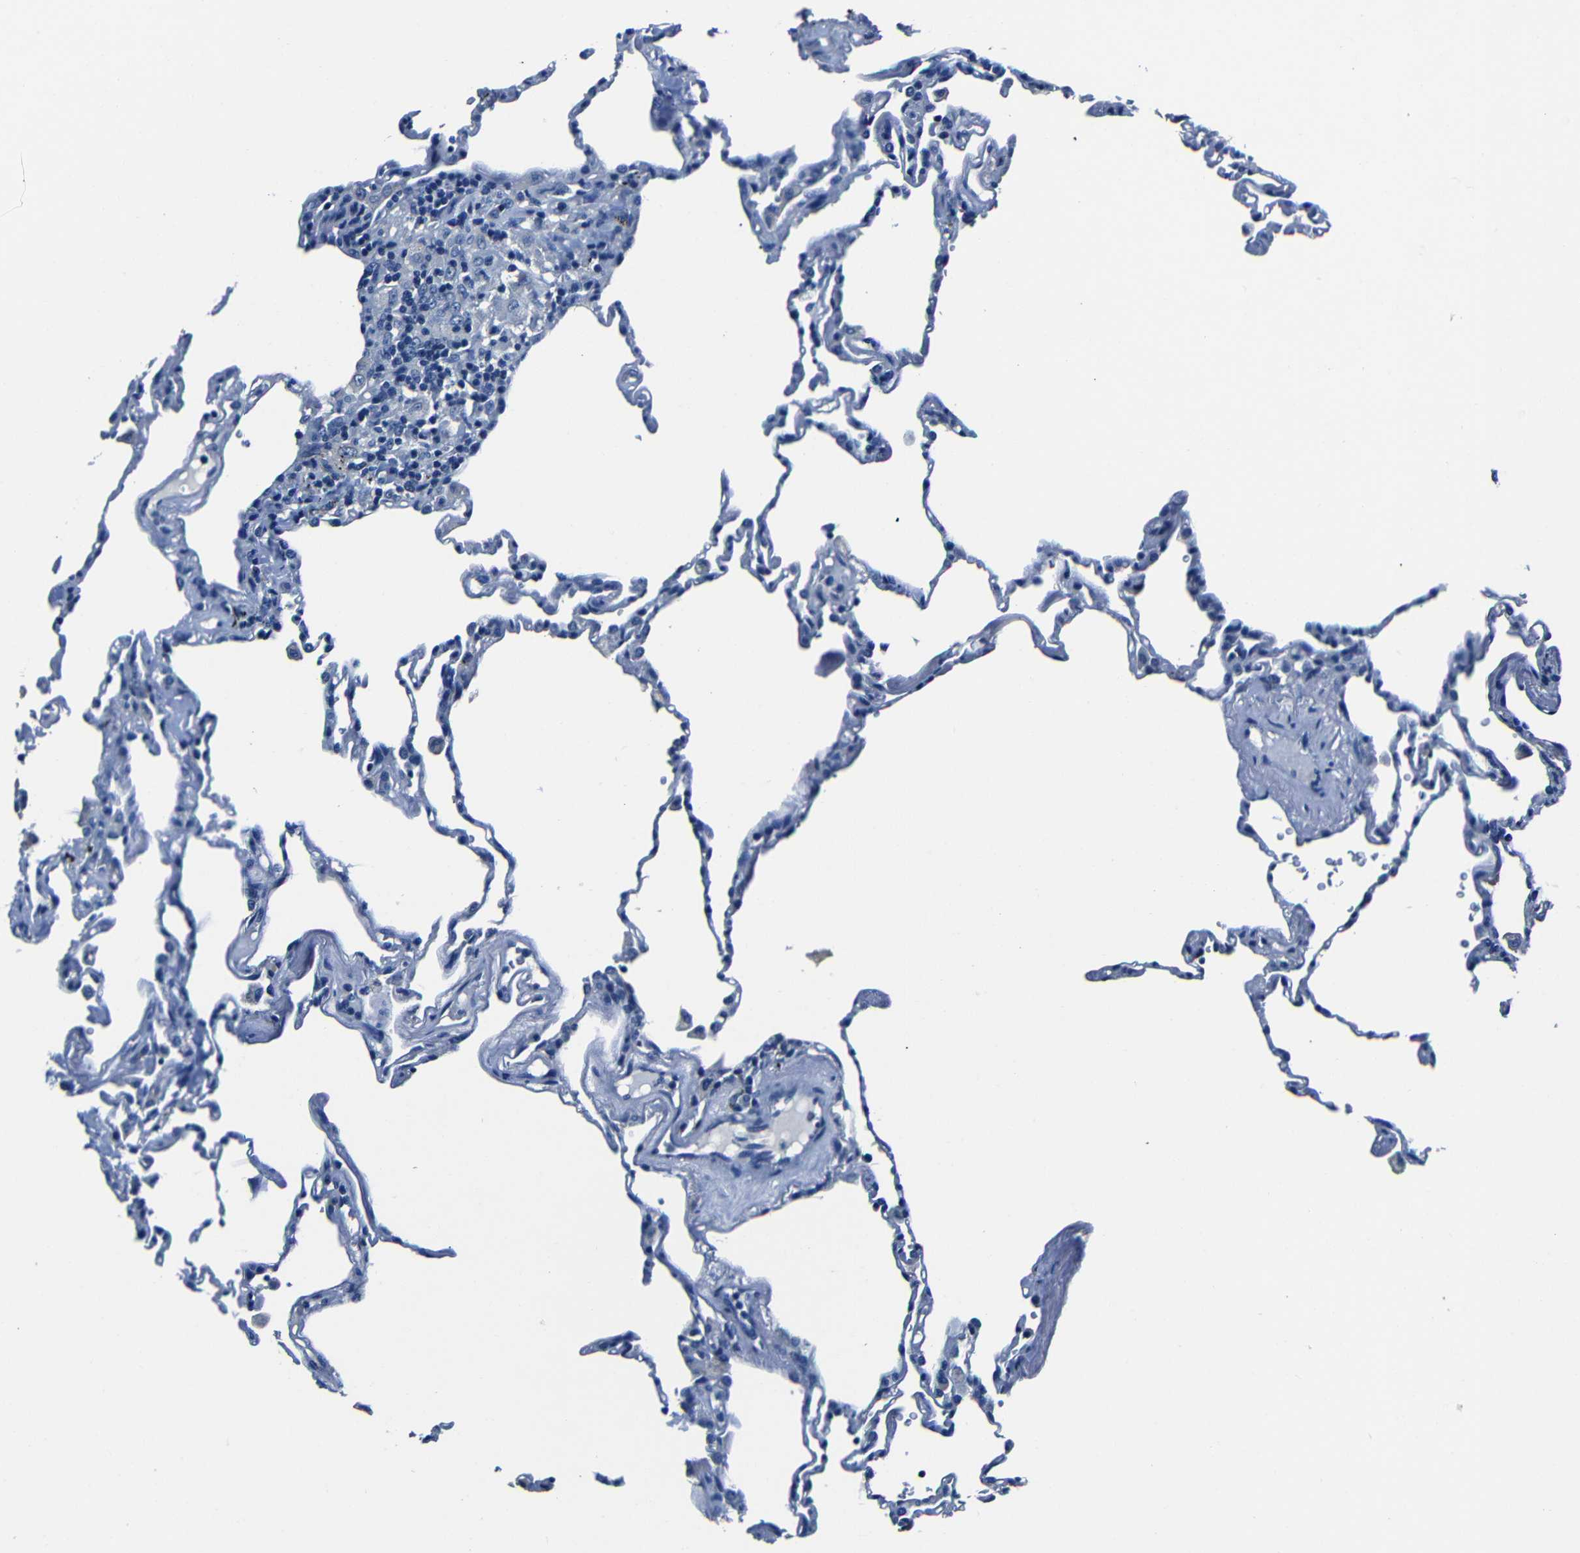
{"staining": {"intensity": "negative", "quantity": "none", "location": "none"}, "tissue": "lung", "cell_type": "Alveolar cells", "image_type": "normal", "snomed": [{"axis": "morphology", "description": "Normal tissue, NOS"}, {"axis": "topography", "description": "Lung"}], "caption": "The image reveals no significant positivity in alveolar cells of lung.", "gene": "NCMAP", "patient": {"sex": "male", "age": 59}}